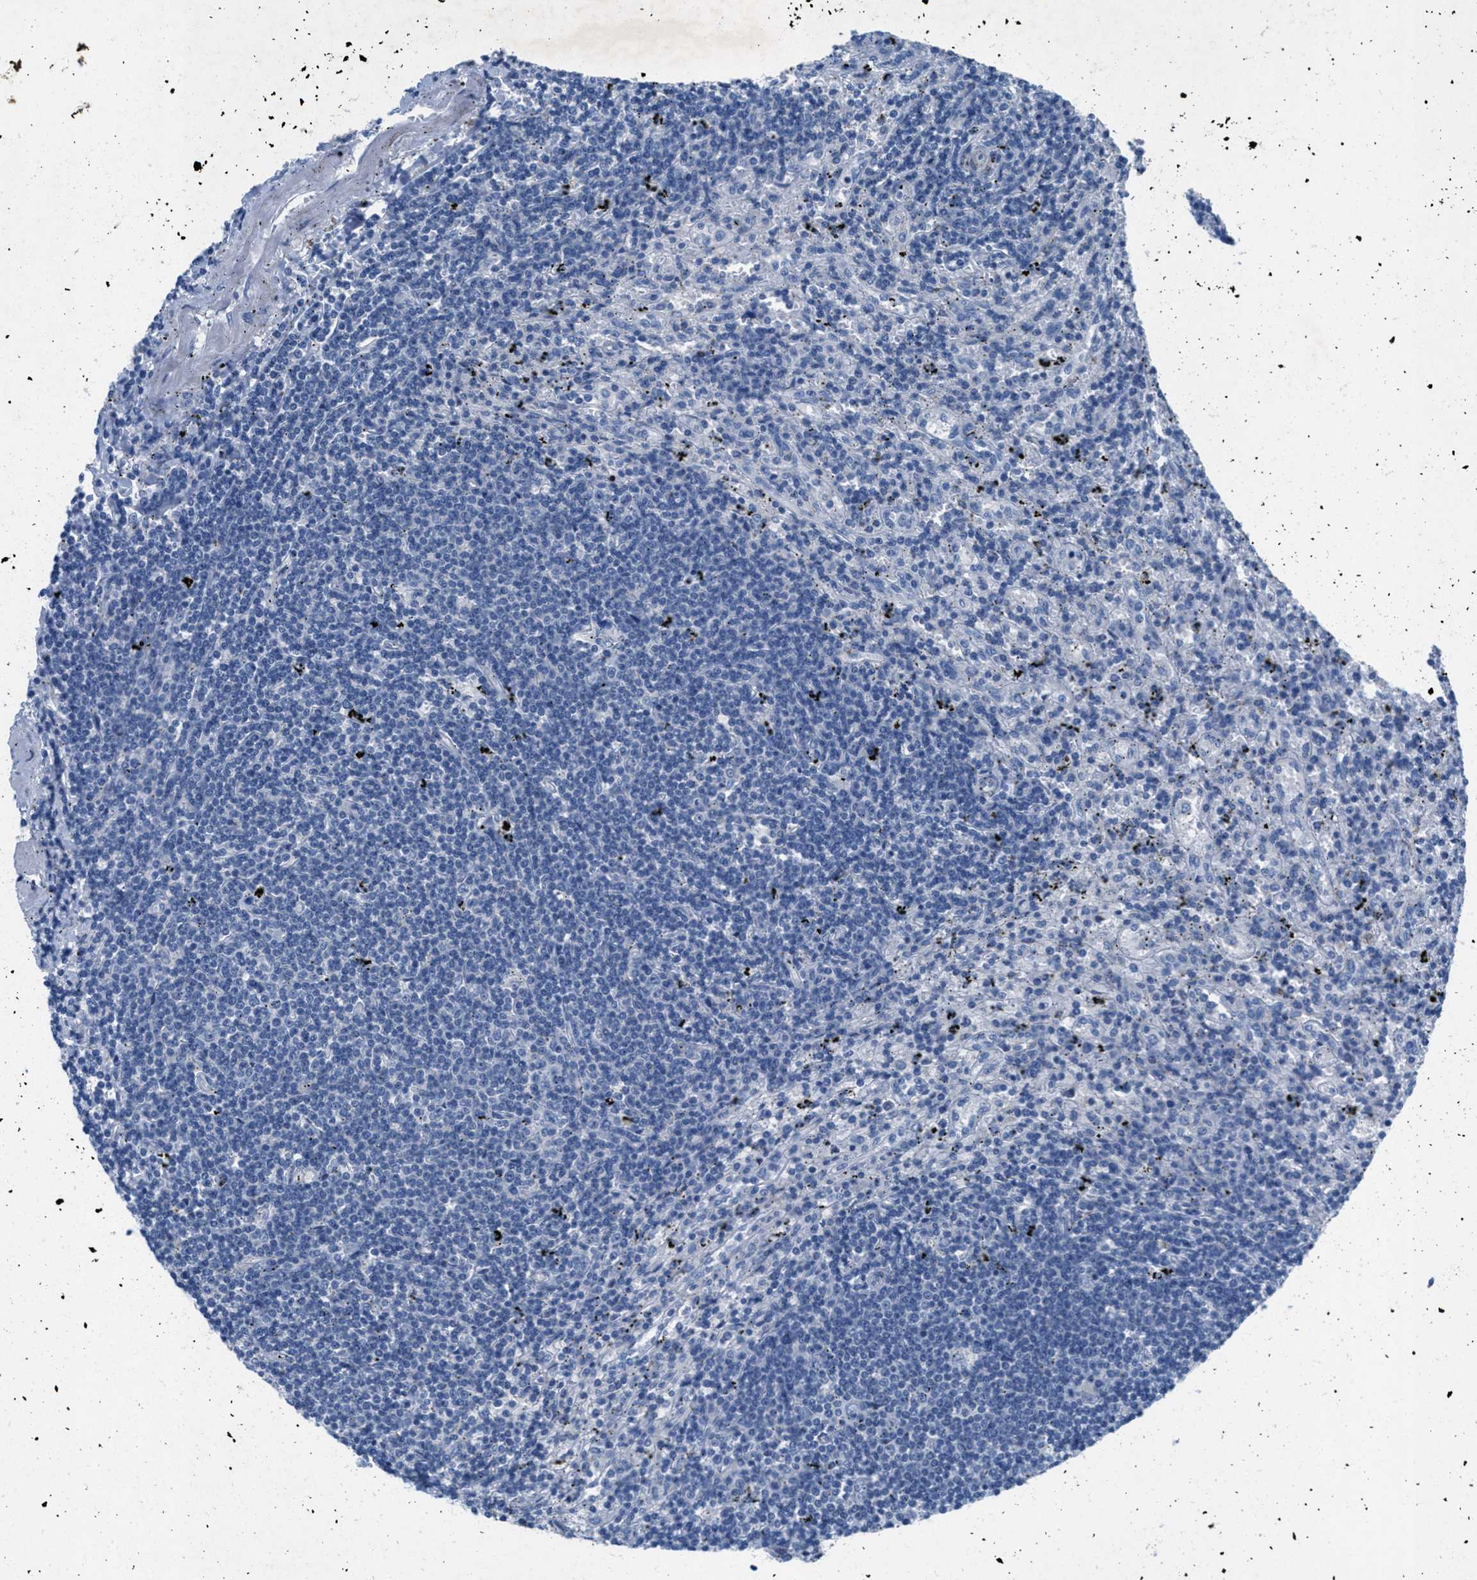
{"staining": {"intensity": "negative", "quantity": "none", "location": "none"}, "tissue": "lymphoma", "cell_type": "Tumor cells", "image_type": "cancer", "snomed": [{"axis": "morphology", "description": "Malignant lymphoma, non-Hodgkin's type, Low grade"}, {"axis": "topography", "description": "Spleen"}], "caption": "A micrograph of human malignant lymphoma, non-Hodgkin's type (low-grade) is negative for staining in tumor cells.", "gene": "GALNT17", "patient": {"sex": "male", "age": 76}}